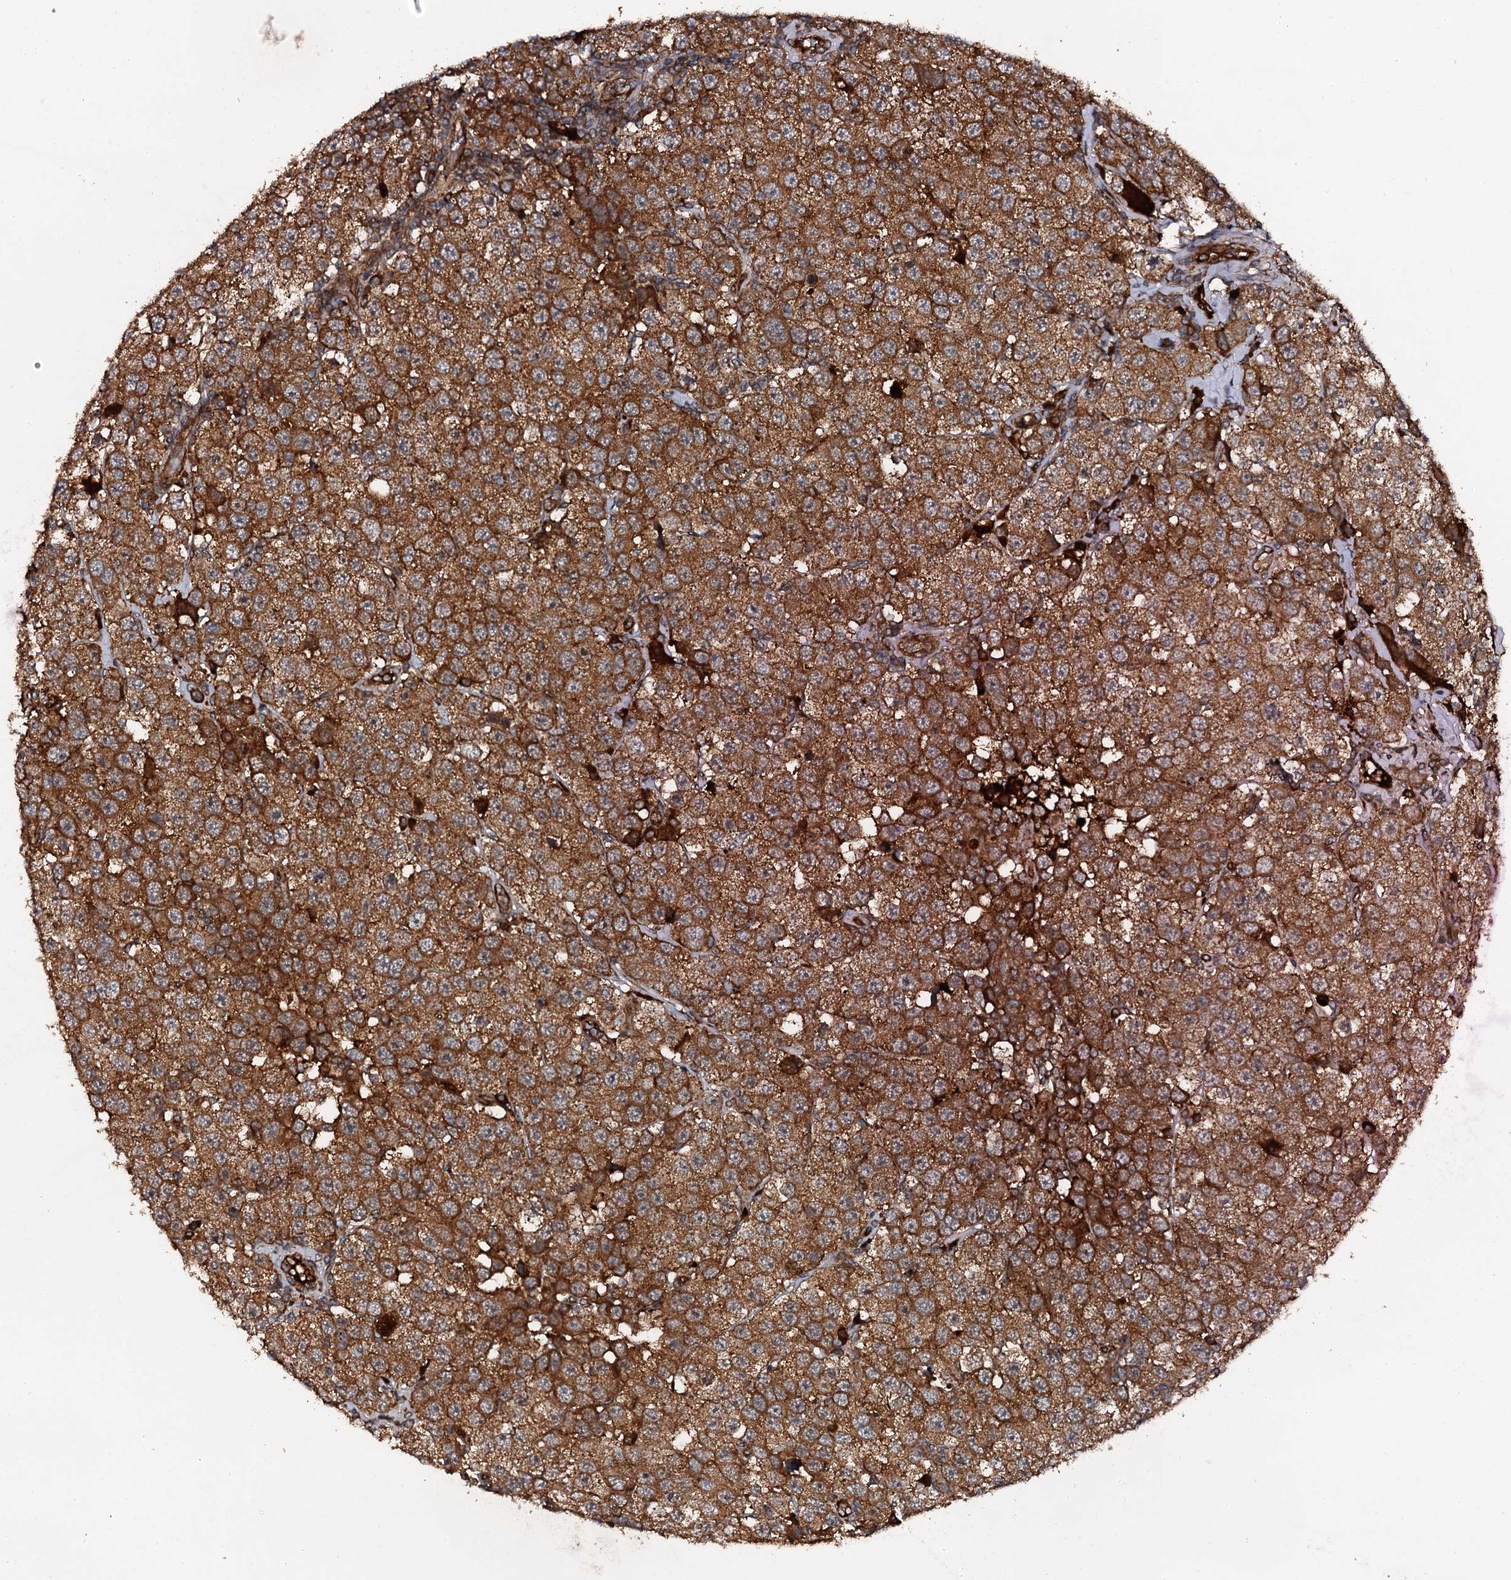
{"staining": {"intensity": "strong", "quantity": ">75%", "location": "cytoplasmic/membranous"}, "tissue": "testis cancer", "cell_type": "Tumor cells", "image_type": "cancer", "snomed": [{"axis": "morphology", "description": "Seminoma, NOS"}, {"axis": "topography", "description": "Testis"}], "caption": "Human testis cancer stained with a brown dye reveals strong cytoplasmic/membranous positive positivity in approximately >75% of tumor cells.", "gene": "FLYWCH1", "patient": {"sex": "male", "age": 28}}